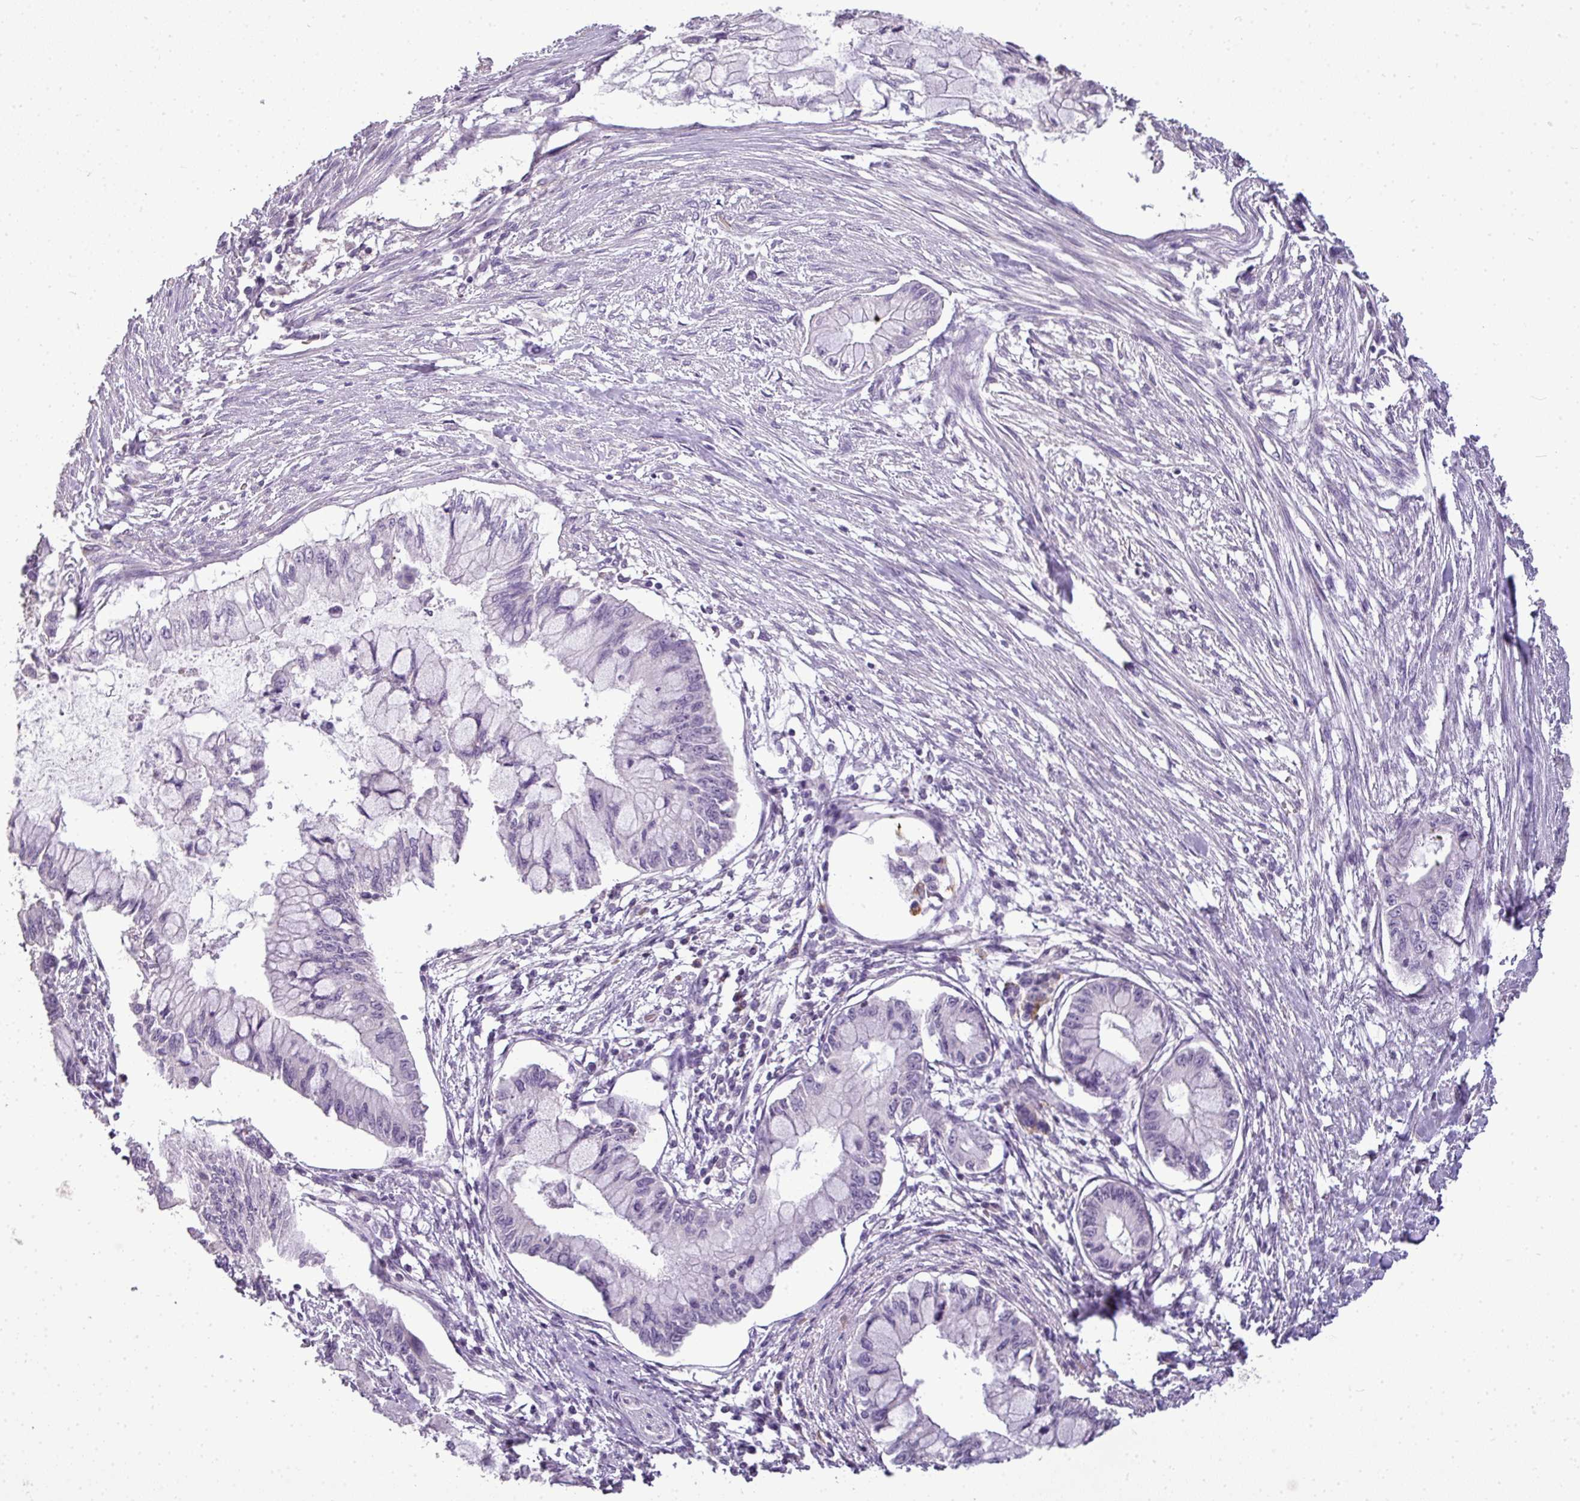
{"staining": {"intensity": "negative", "quantity": "none", "location": "none"}, "tissue": "pancreatic cancer", "cell_type": "Tumor cells", "image_type": "cancer", "snomed": [{"axis": "morphology", "description": "Adenocarcinoma, NOS"}, {"axis": "topography", "description": "Pancreas"}], "caption": "Tumor cells are negative for brown protein staining in pancreatic adenocarcinoma.", "gene": "LY9", "patient": {"sex": "male", "age": 48}}